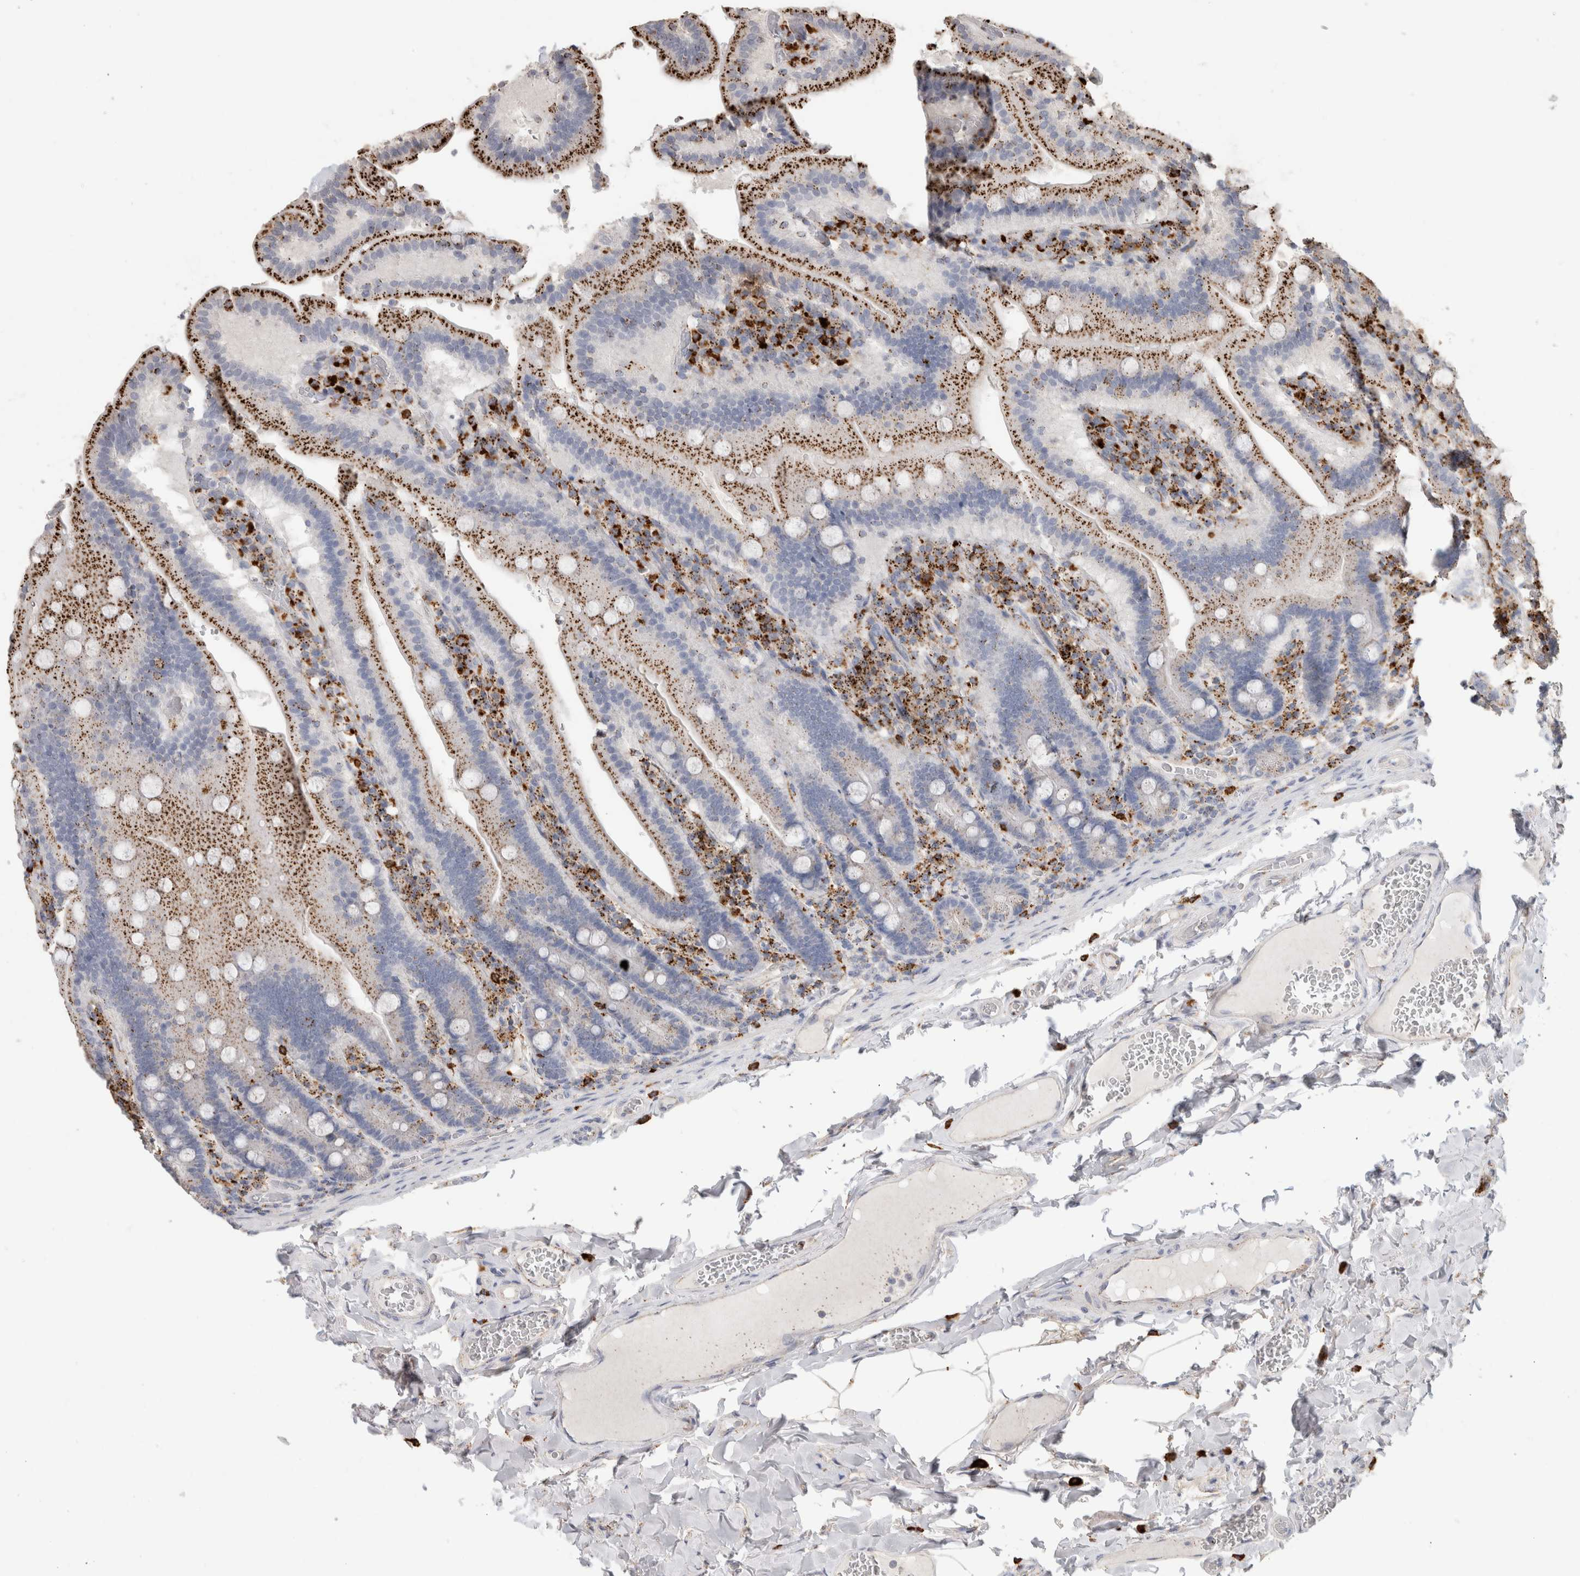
{"staining": {"intensity": "strong", "quantity": "25%-75%", "location": "cytoplasmic/membranous"}, "tissue": "duodenum", "cell_type": "Glandular cells", "image_type": "normal", "snomed": [{"axis": "morphology", "description": "Normal tissue, NOS"}, {"axis": "topography", "description": "Duodenum"}], "caption": "Immunohistochemistry of benign duodenum exhibits high levels of strong cytoplasmic/membranous staining in about 25%-75% of glandular cells. (DAB IHC, brown staining for protein, blue staining for nuclei).", "gene": "ARSA", "patient": {"sex": "female", "age": 62}}